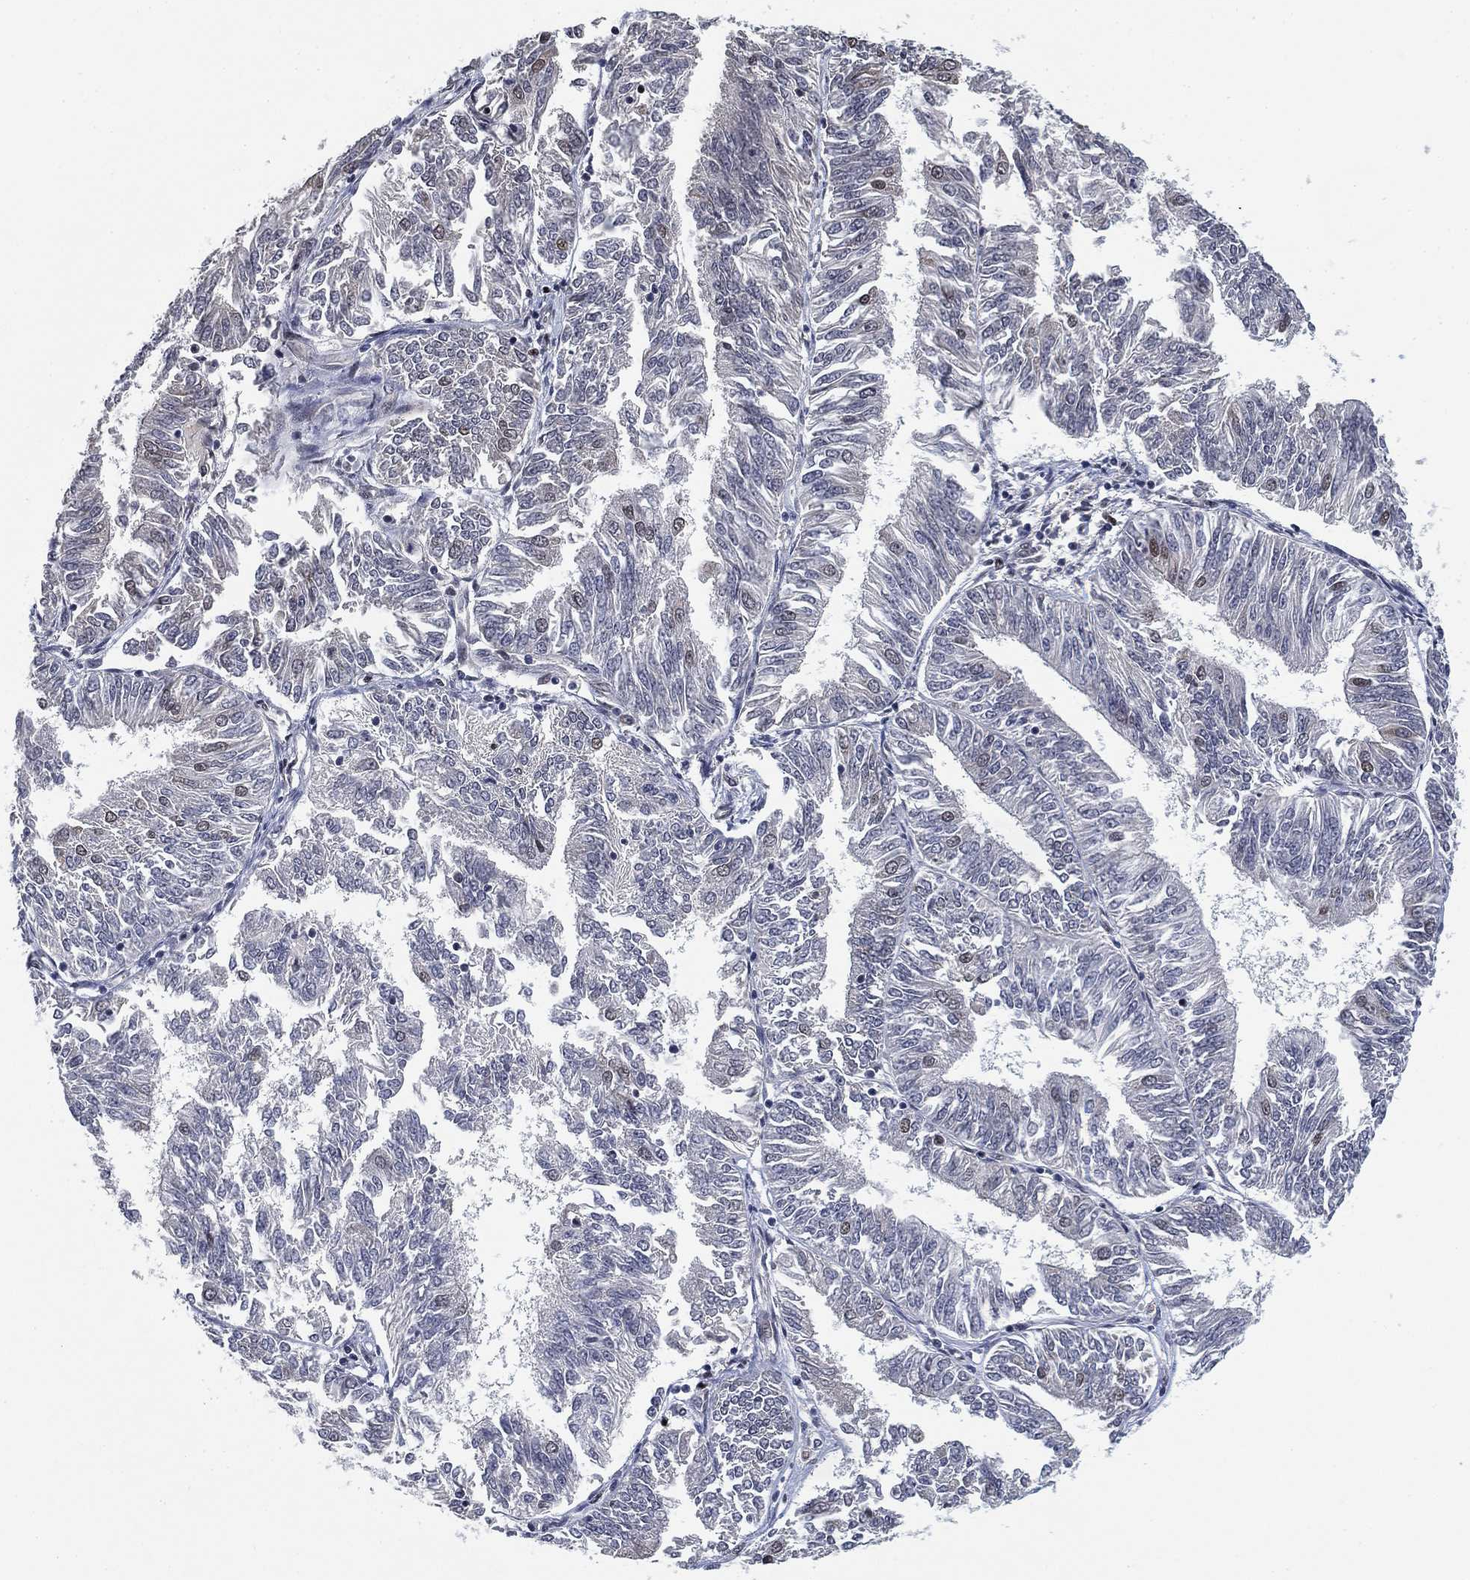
{"staining": {"intensity": "negative", "quantity": "none", "location": "none"}, "tissue": "endometrial cancer", "cell_type": "Tumor cells", "image_type": "cancer", "snomed": [{"axis": "morphology", "description": "Adenocarcinoma, NOS"}, {"axis": "topography", "description": "Endometrium"}], "caption": "Immunohistochemistry of endometrial cancer (adenocarcinoma) reveals no positivity in tumor cells.", "gene": "ZSCAN30", "patient": {"sex": "female", "age": 58}}